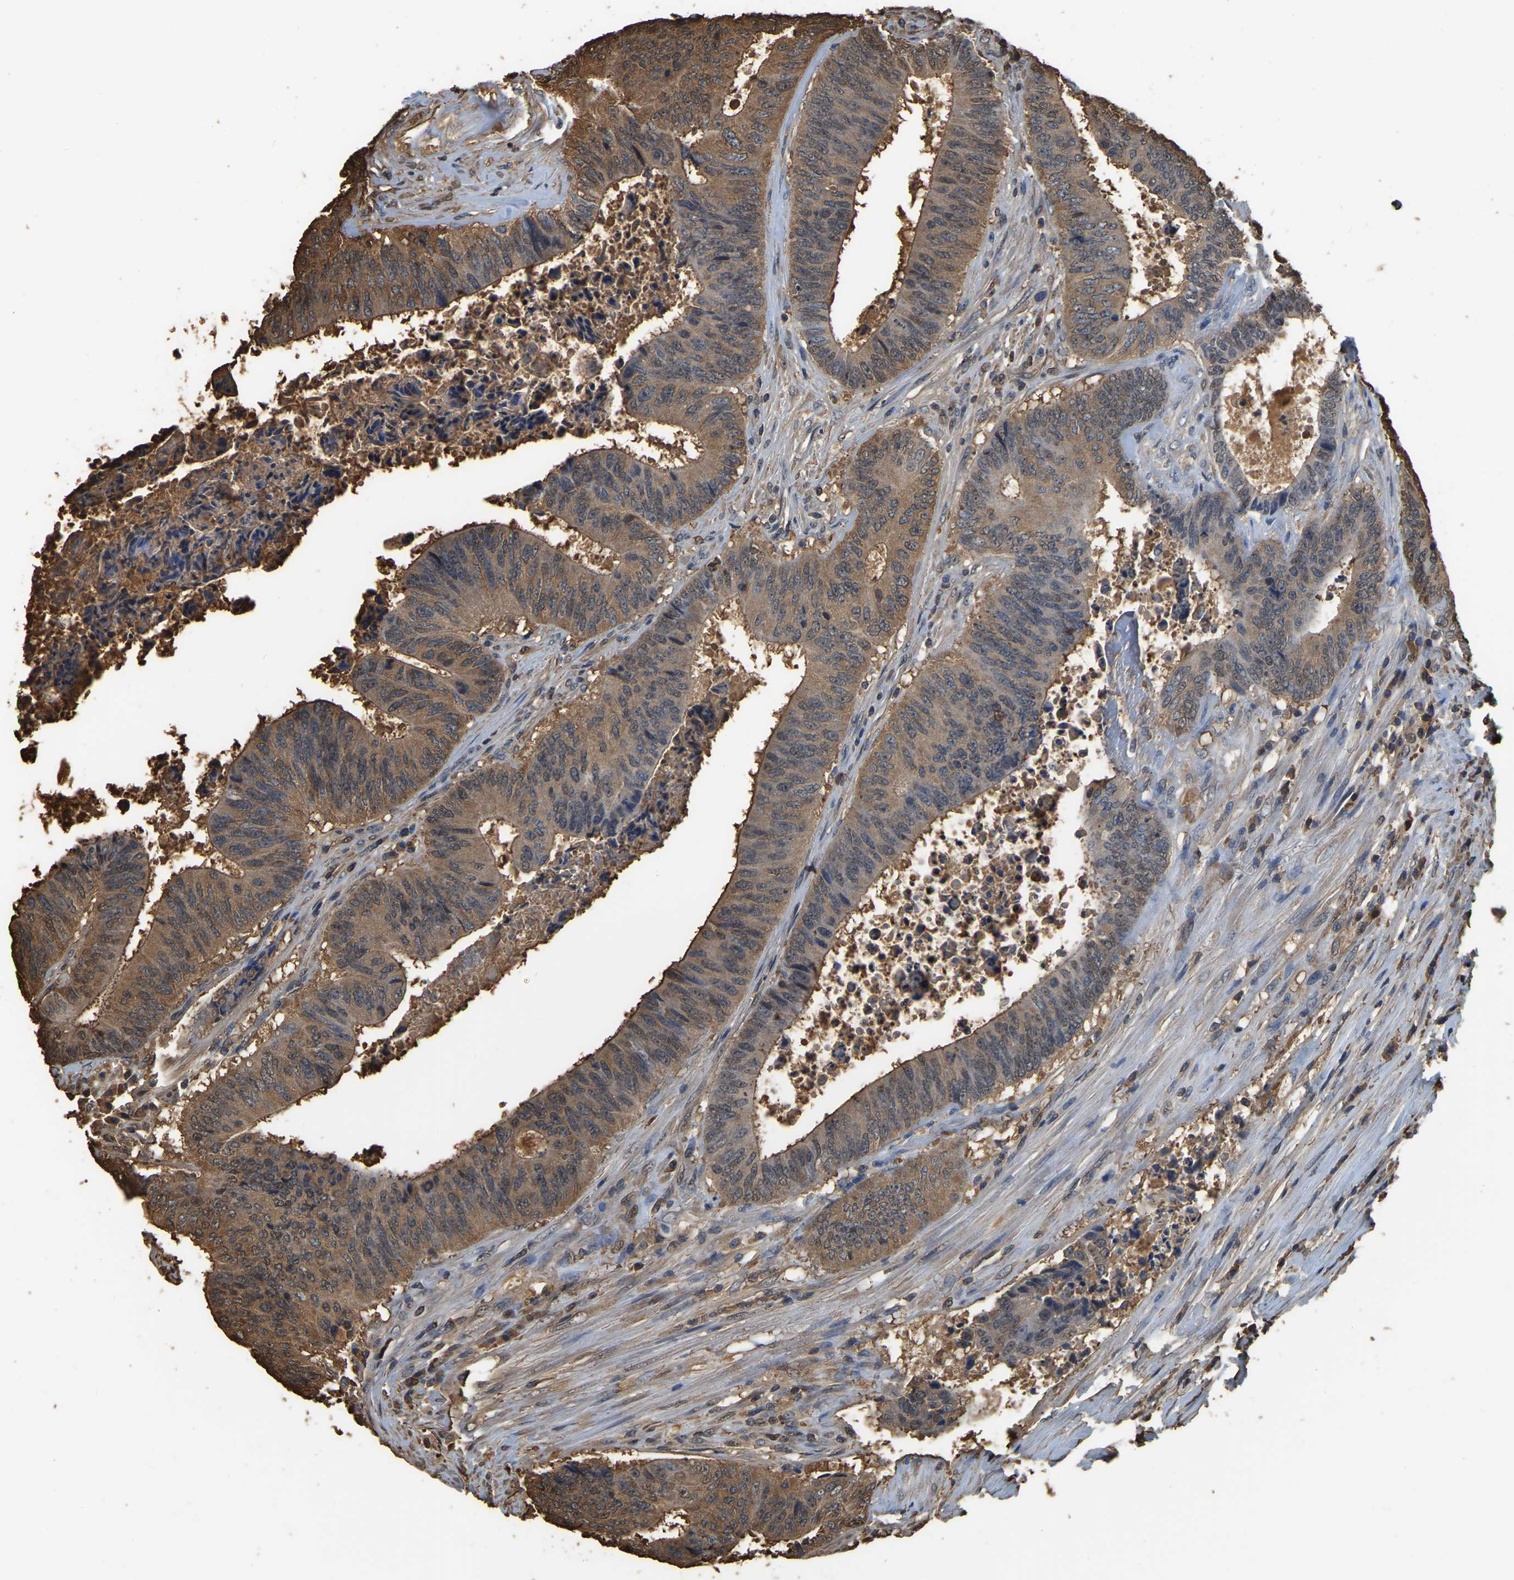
{"staining": {"intensity": "moderate", "quantity": ">75%", "location": "cytoplasmic/membranous"}, "tissue": "colorectal cancer", "cell_type": "Tumor cells", "image_type": "cancer", "snomed": [{"axis": "morphology", "description": "Adenocarcinoma, NOS"}, {"axis": "topography", "description": "Rectum"}], "caption": "Immunohistochemistry (DAB (3,3'-diaminobenzidine)) staining of adenocarcinoma (colorectal) exhibits moderate cytoplasmic/membranous protein positivity in about >75% of tumor cells.", "gene": "LDHB", "patient": {"sex": "male", "age": 72}}